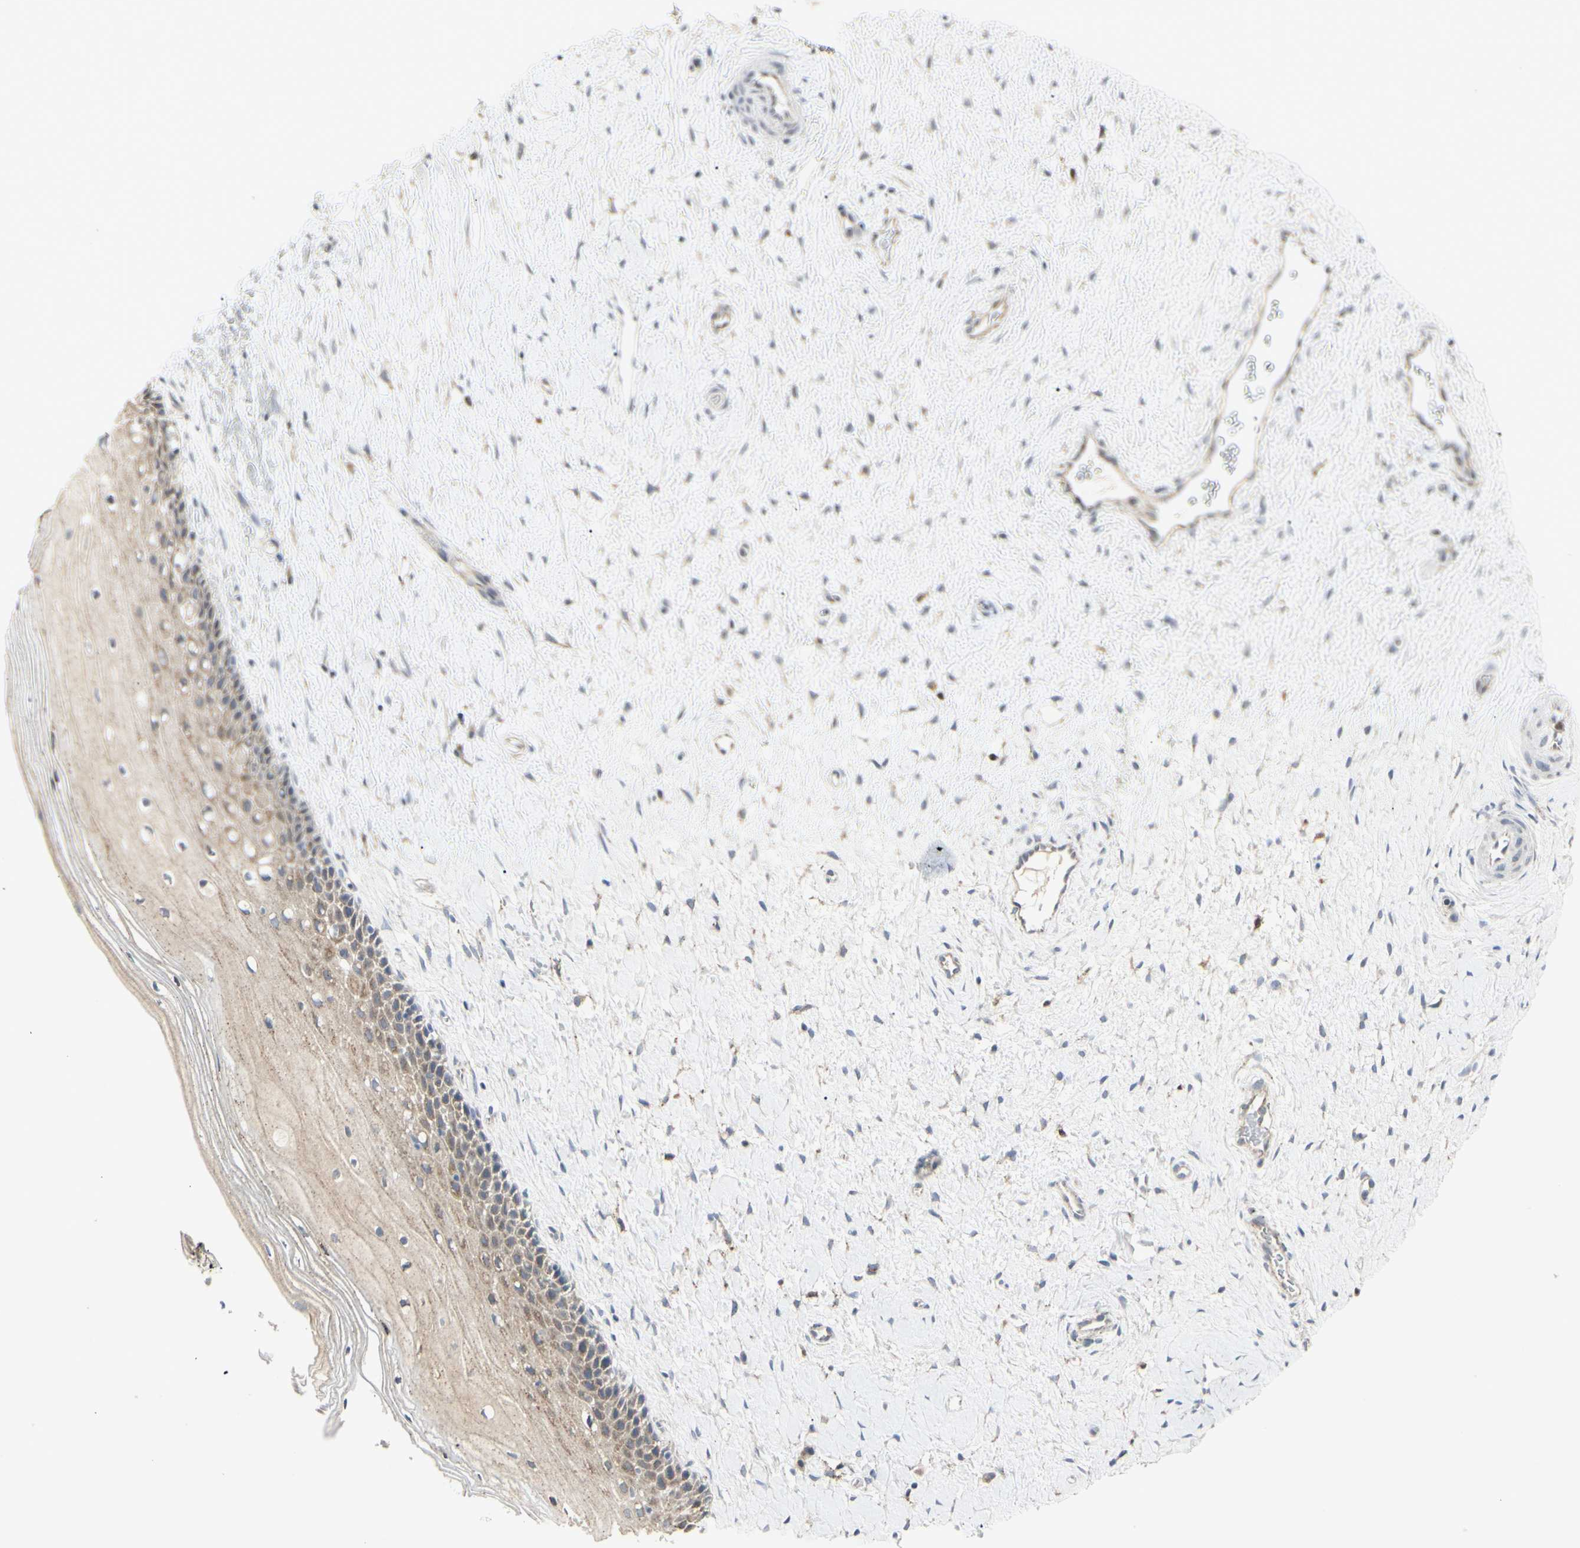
{"staining": {"intensity": "weak", "quantity": ">75%", "location": "cytoplasmic/membranous"}, "tissue": "cervix", "cell_type": "Glandular cells", "image_type": "normal", "snomed": [{"axis": "morphology", "description": "Normal tissue, NOS"}, {"axis": "topography", "description": "Cervix"}], "caption": "A brown stain shows weak cytoplasmic/membranous expression of a protein in glandular cells of unremarkable human cervix. (DAB IHC, brown staining for protein, blue staining for nuclei).", "gene": "GRN", "patient": {"sex": "female", "age": 39}}